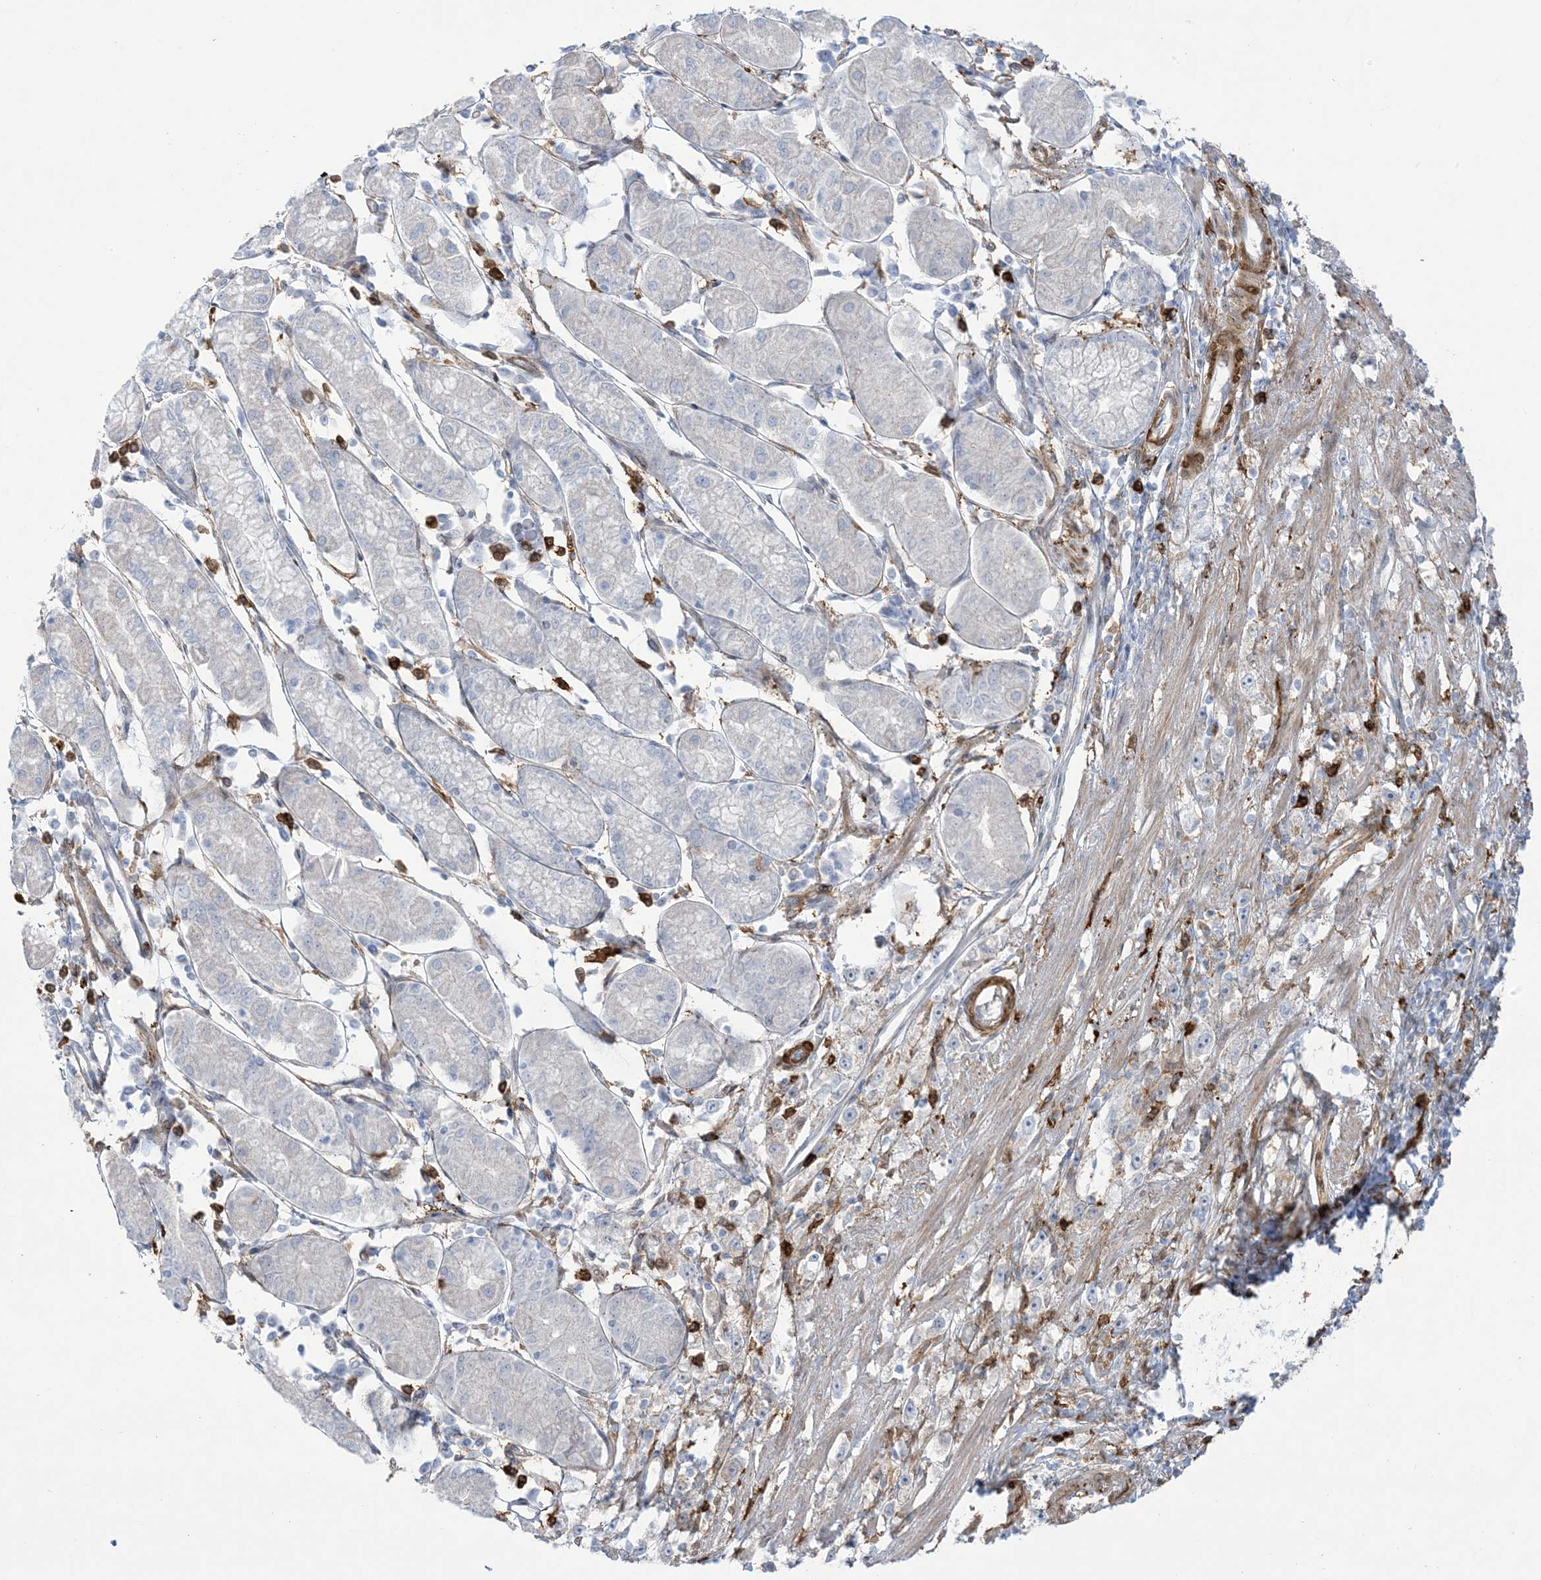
{"staining": {"intensity": "negative", "quantity": "none", "location": "none"}, "tissue": "stomach cancer", "cell_type": "Tumor cells", "image_type": "cancer", "snomed": [{"axis": "morphology", "description": "Adenocarcinoma, NOS"}, {"axis": "topography", "description": "Stomach"}], "caption": "This is a photomicrograph of immunohistochemistry staining of adenocarcinoma (stomach), which shows no expression in tumor cells.", "gene": "ICMT", "patient": {"sex": "female", "age": 59}}